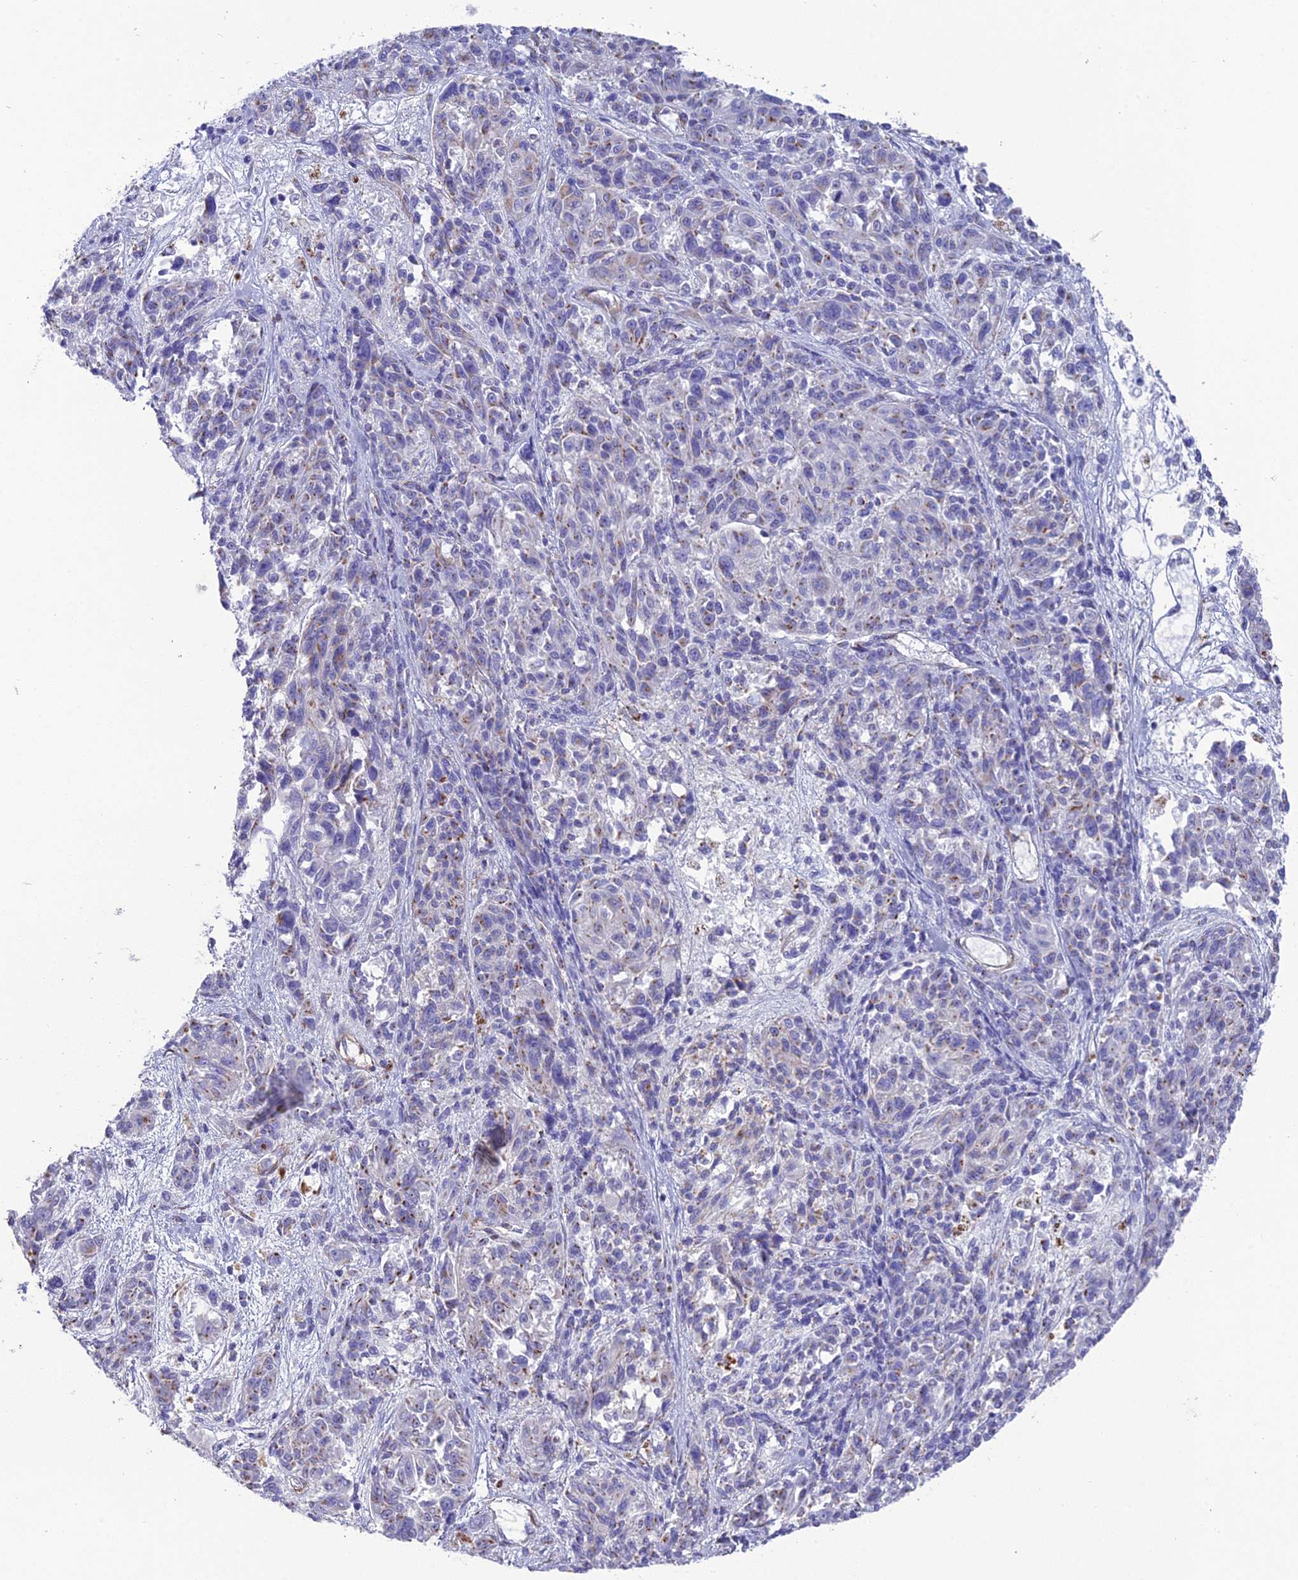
{"staining": {"intensity": "moderate", "quantity": "25%-75%", "location": "cytoplasmic/membranous"}, "tissue": "melanoma", "cell_type": "Tumor cells", "image_type": "cancer", "snomed": [{"axis": "morphology", "description": "Malignant melanoma, NOS"}, {"axis": "topography", "description": "Skin"}], "caption": "Immunohistochemical staining of human melanoma displays medium levels of moderate cytoplasmic/membranous protein staining in approximately 25%-75% of tumor cells.", "gene": "TNS1", "patient": {"sex": "male", "age": 53}}